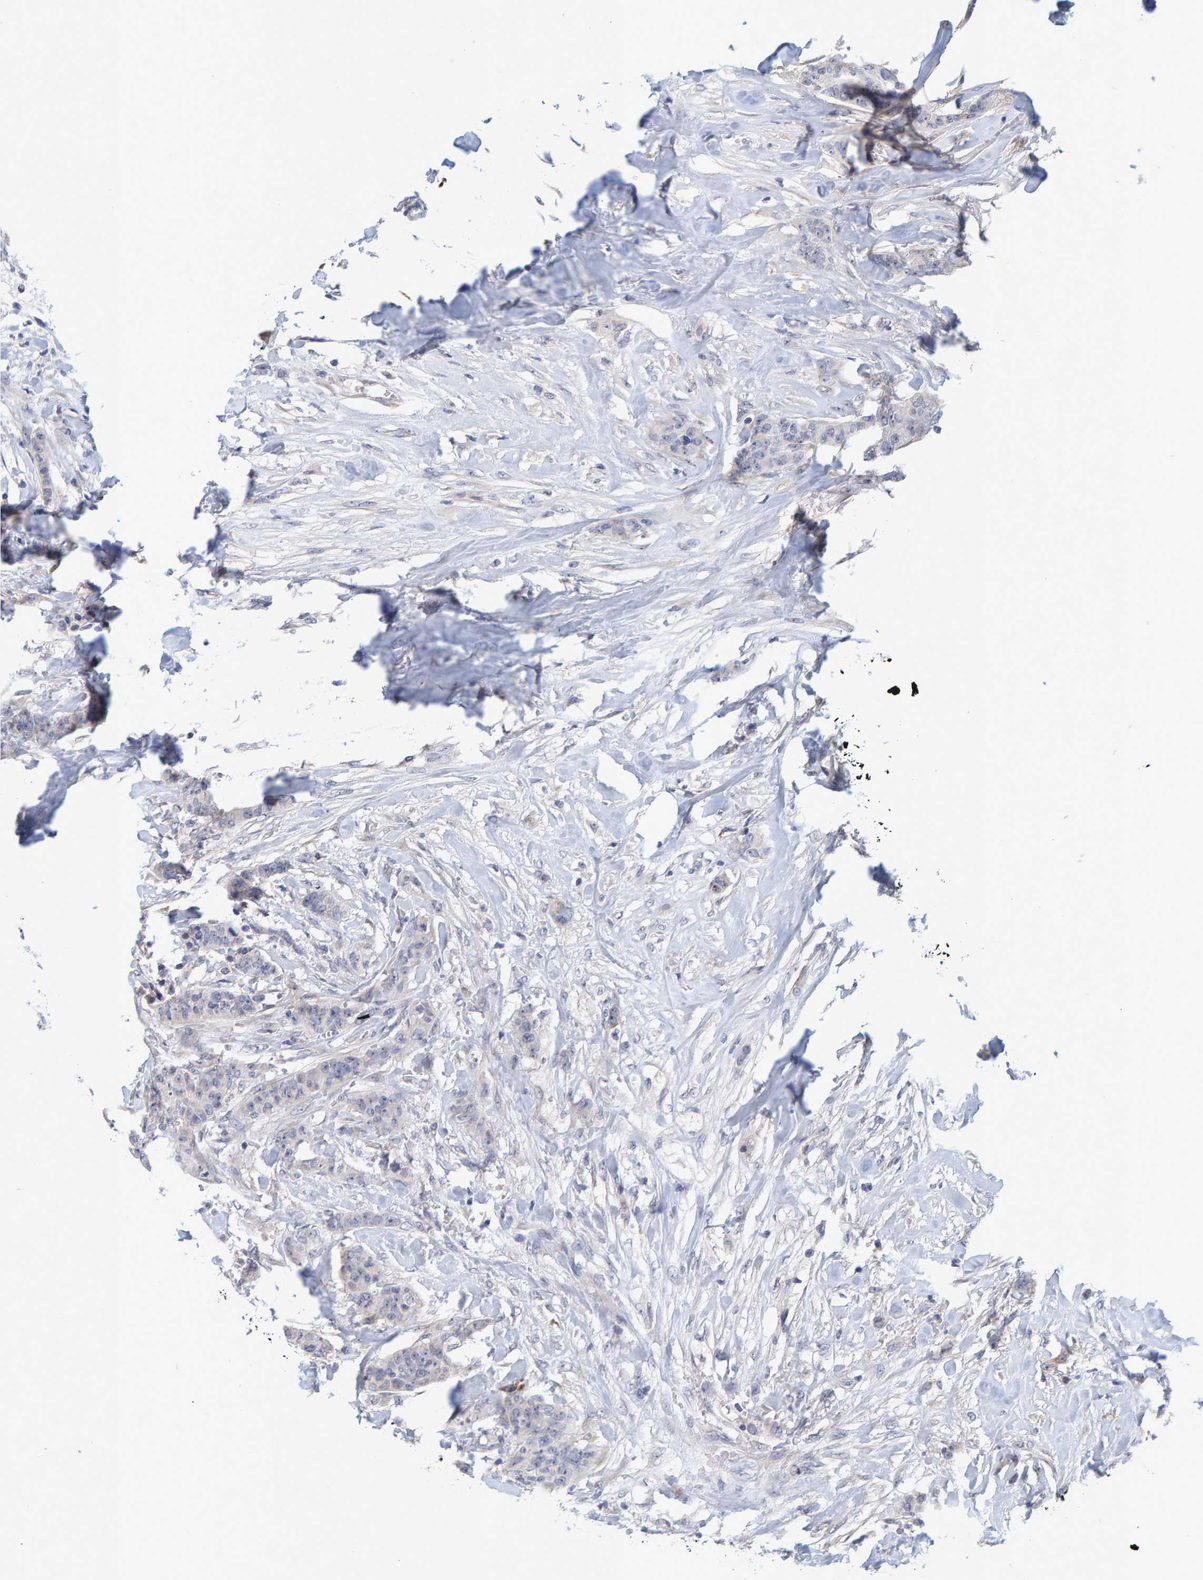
{"staining": {"intensity": "negative", "quantity": "none", "location": "none"}, "tissue": "breast cancer", "cell_type": "Tumor cells", "image_type": "cancer", "snomed": [{"axis": "morphology", "description": "Normal tissue, NOS"}, {"axis": "morphology", "description": "Duct carcinoma"}, {"axis": "topography", "description": "Breast"}], "caption": "Invasive ductal carcinoma (breast) stained for a protein using immunohistochemistry demonstrates no expression tumor cells.", "gene": "ZNF77", "patient": {"sex": "female", "age": 40}}